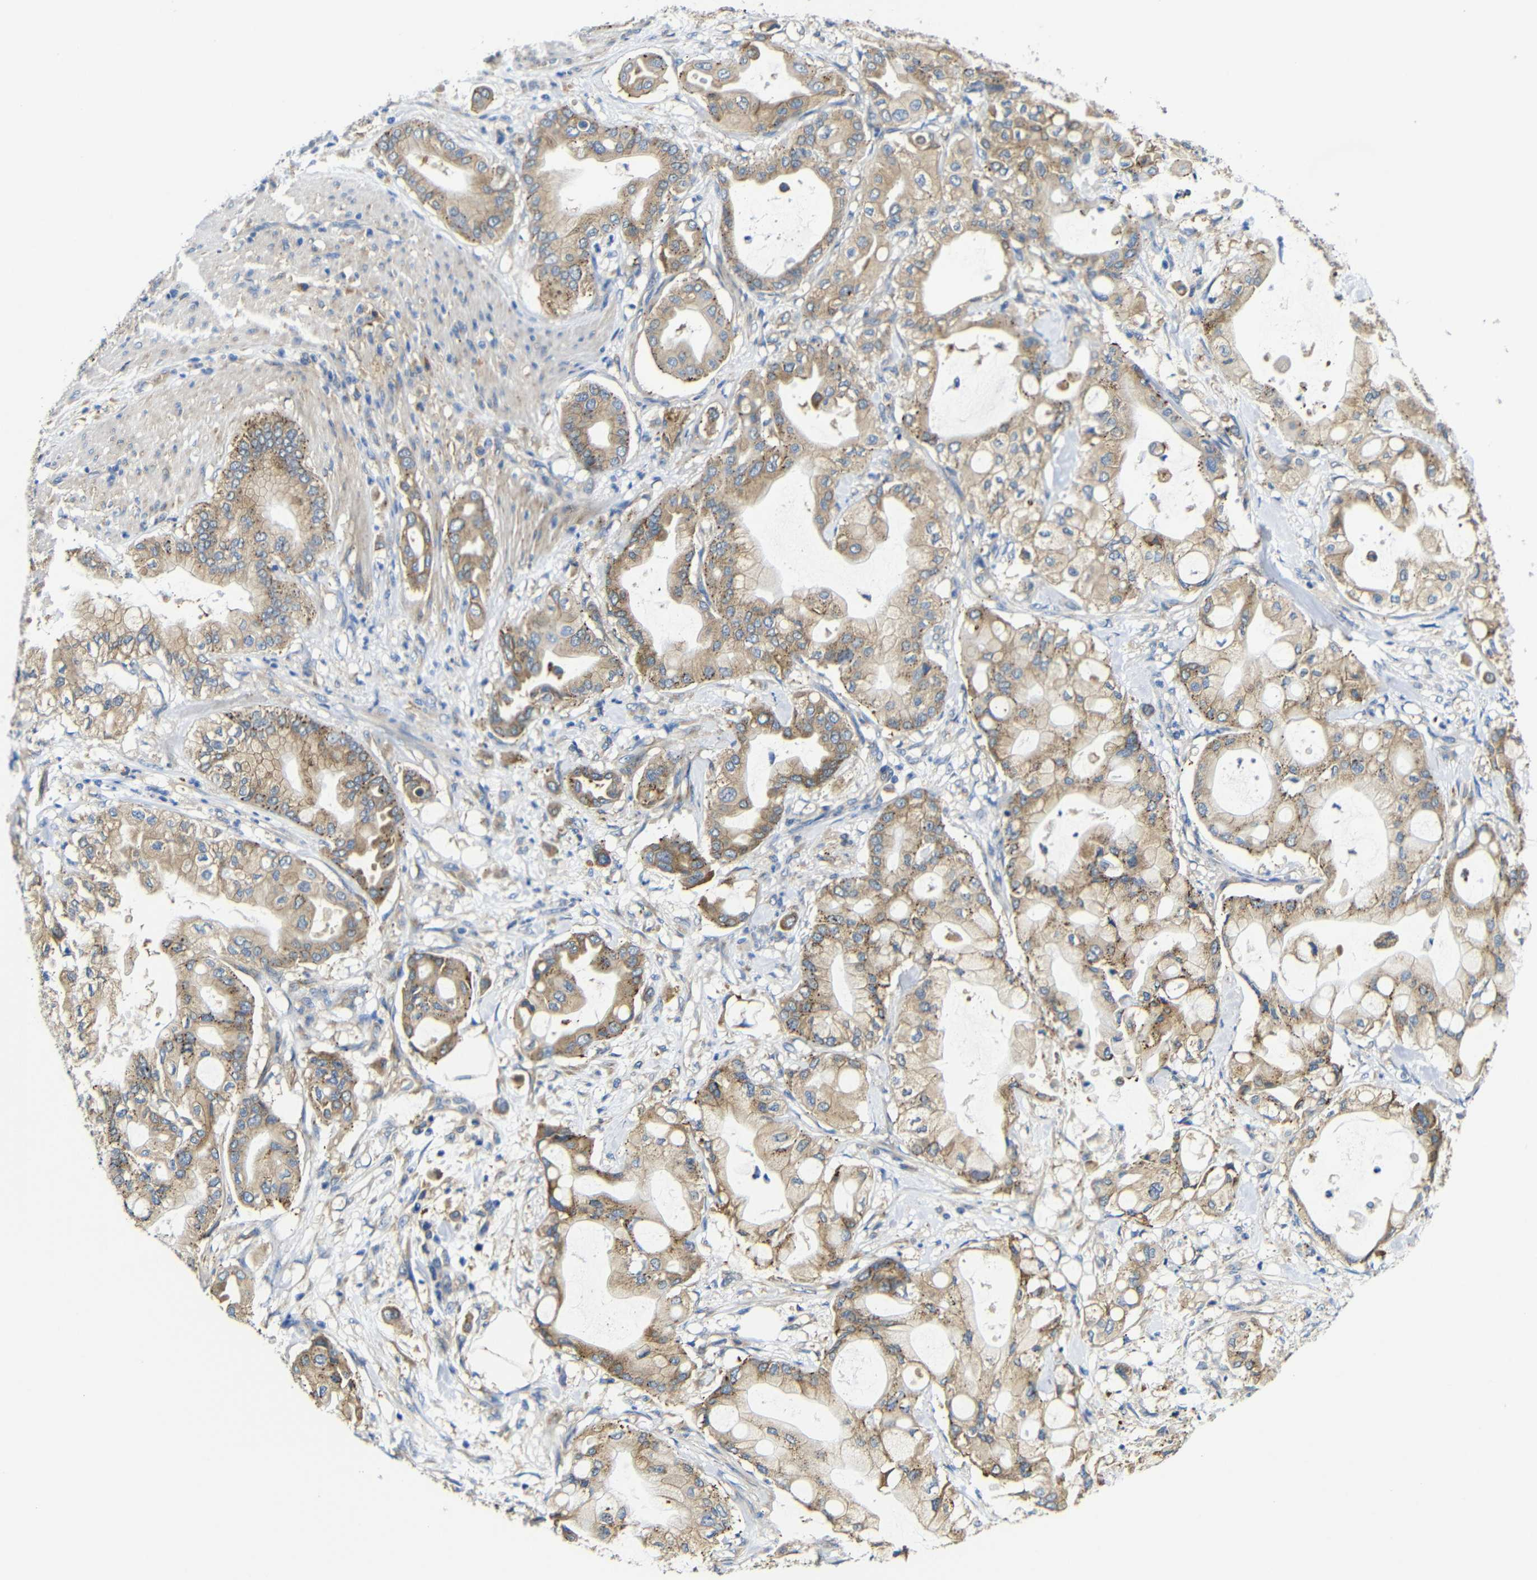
{"staining": {"intensity": "weak", "quantity": ">75%", "location": "cytoplasmic/membranous"}, "tissue": "pancreatic cancer", "cell_type": "Tumor cells", "image_type": "cancer", "snomed": [{"axis": "morphology", "description": "Adenocarcinoma, NOS"}, {"axis": "morphology", "description": "Adenocarcinoma, metastatic, NOS"}, {"axis": "topography", "description": "Lymph node"}, {"axis": "topography", "description": "Pancreas"}, {"axis": "topography", "description": "Duodenum"}], "caption": "Human pancreatic cancer (adenocarcinoma) stained for a protein (brown) exhibits weak cytoplasmic/membranous positive staining in approximately >75% of tumor cells.", "gene": "CLCC1", "patient": {"sex": "female", "age": 64}}